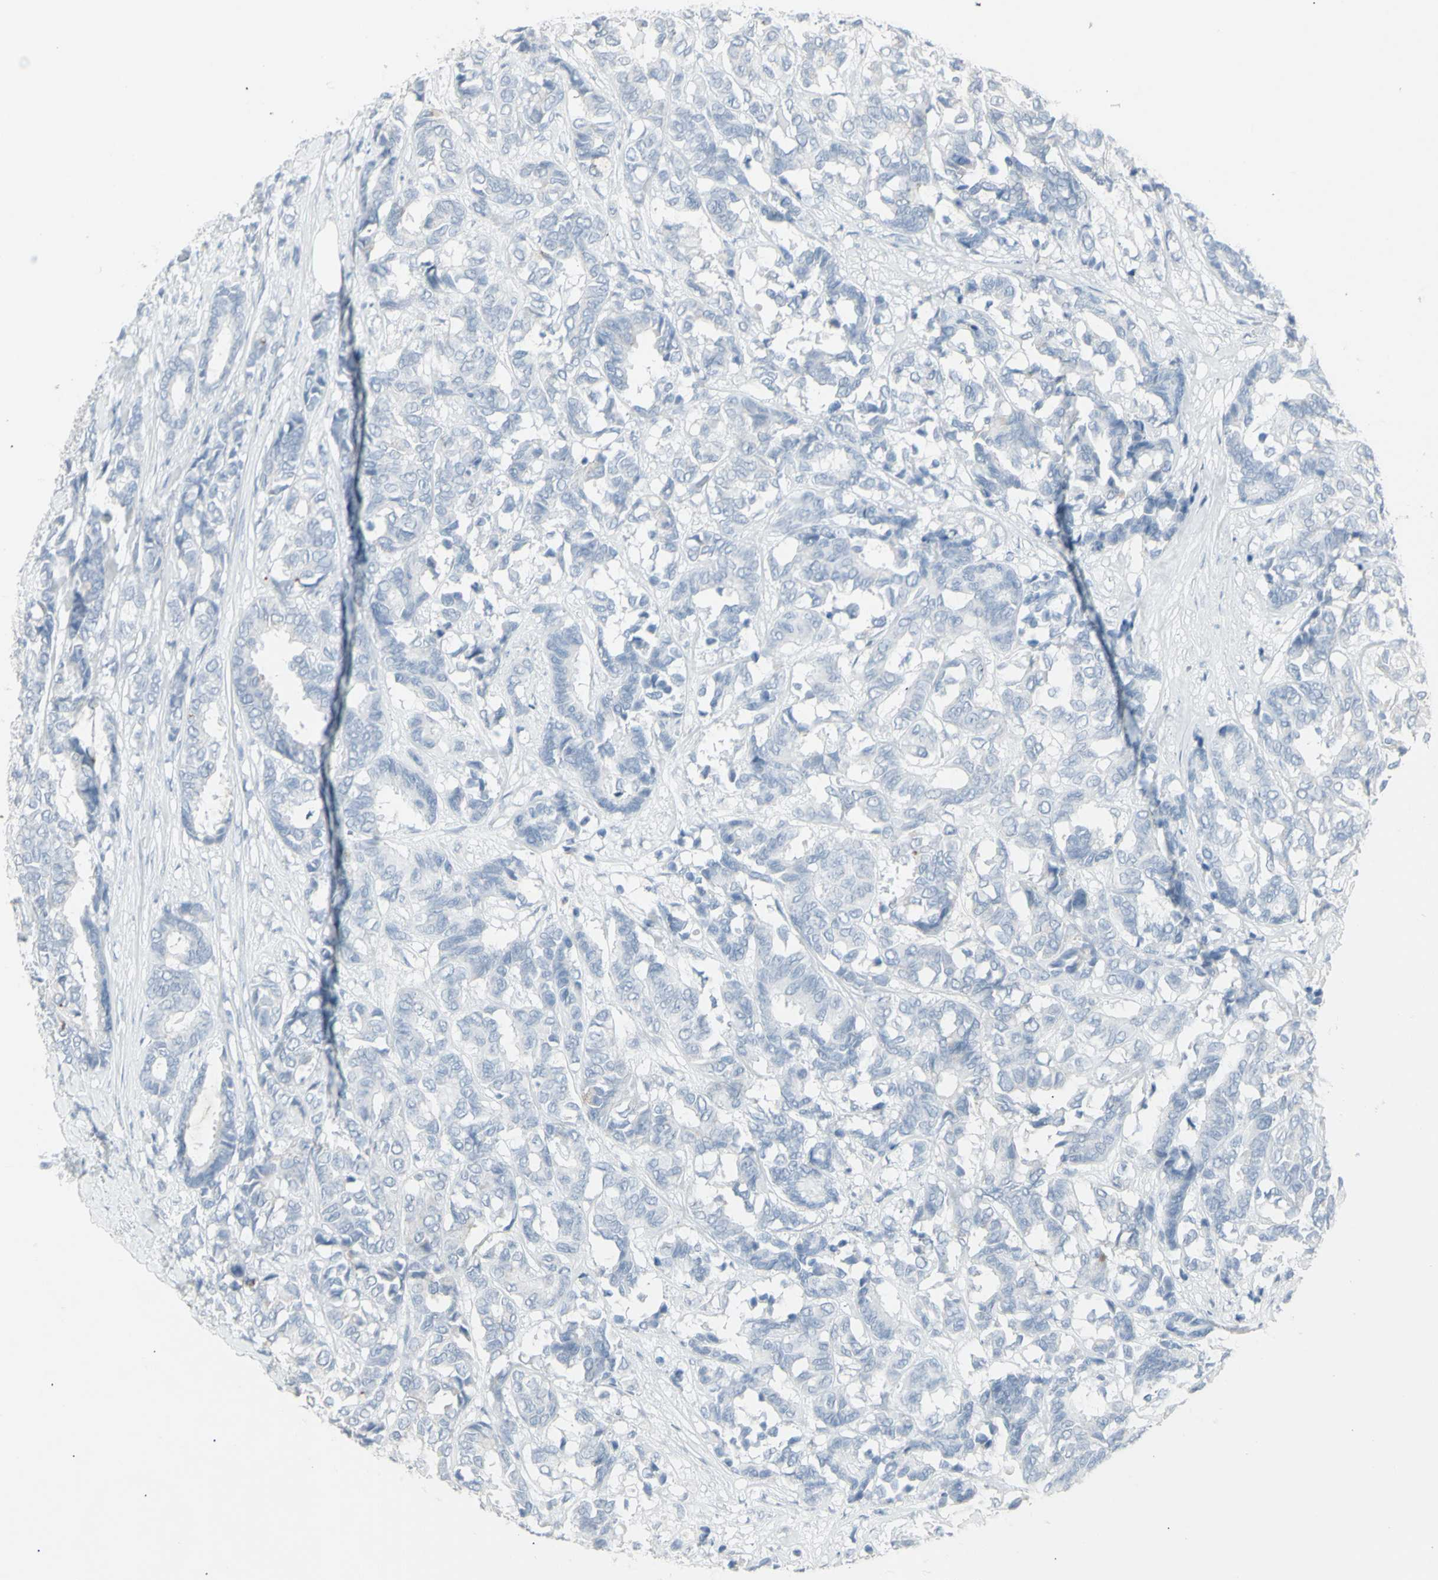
{"staining": {"intensity": "negative", "quantity": "none", "location": "none"}, "tissue": "breast cancer", "cell_type": "Tumor cells", "image_type": "cancer", "snomed": [{"axis": "morphology", "description": "Duct carcinoma"}, {"axis": "topography", "description": "Breast"}], "caption": "High magnification brightfield microscopy of breast intraductal carcinoma stained with DAB (3,3'-diaminobenzidine) (brown) and counterstained with hematoxylin (blue): tumor cells show no significant positivity. Nuclei are stained in blue.", "gene": "YBX2", "patient": {"sex": "female", "age": 87}}